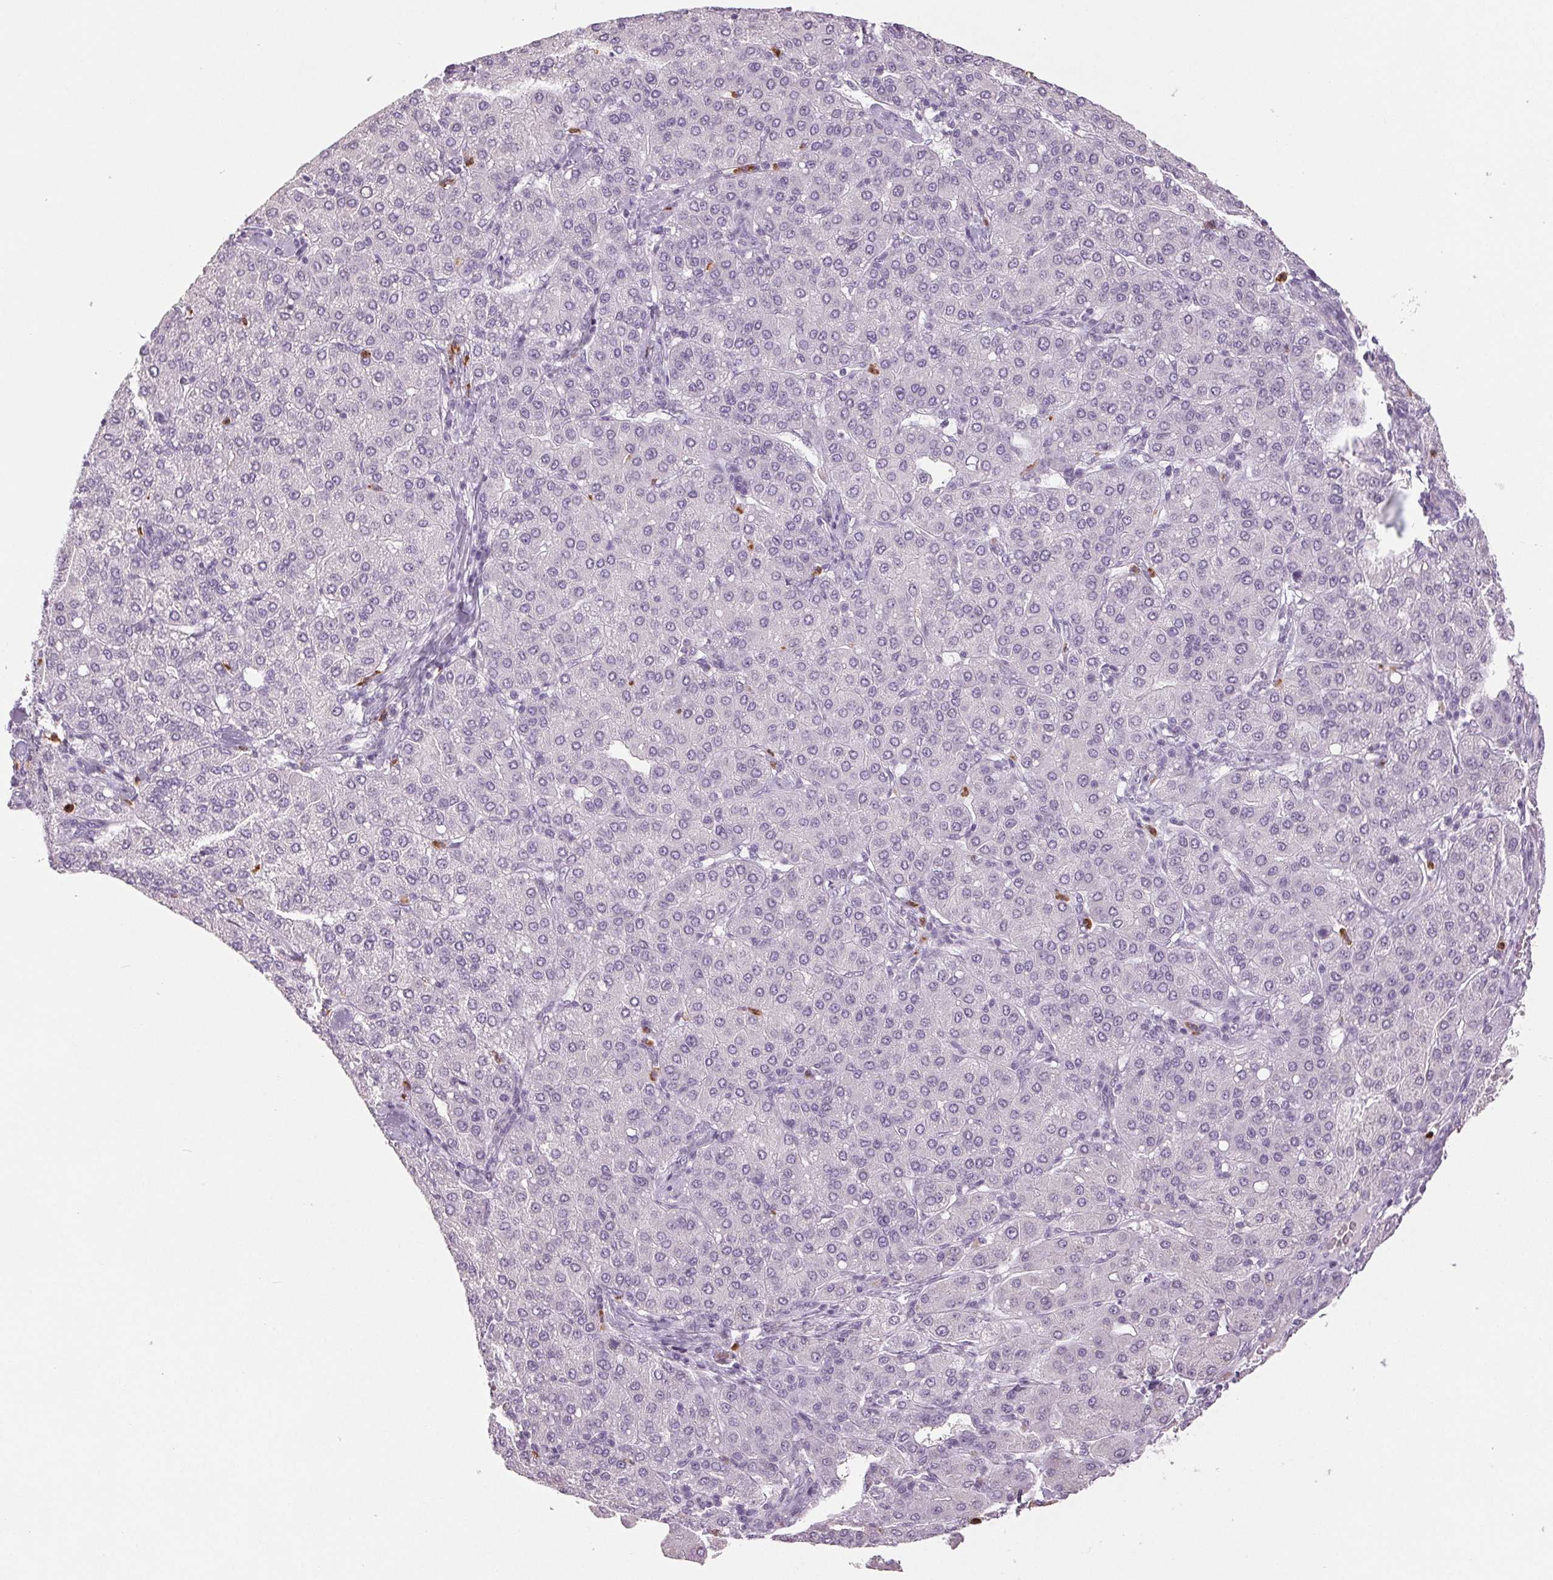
{"staining": {"intensity": "negative", "quantity": "none", "location": "none"}, "tissue": "liver cancer", "cell_type": "Tumor cells", "image_type": "cancer", "snomed": [{"axis": "morphology", "description": "Carcinoma, Hepatocellular, NOS"}, {"axis": "topography", "description": "Liver"}], "caption": "DAB (3,3'-diaminobenzidine) immunohistochemical staining of human liver cancer (hepatocellular carcinoma) exhibits no significant staining in tumor cells. (DAB immunohistochemistry visualized using brightfield microscopy, high magnification).", "gene": "LTF", "patient": {"sex": "male", "age": 65}}